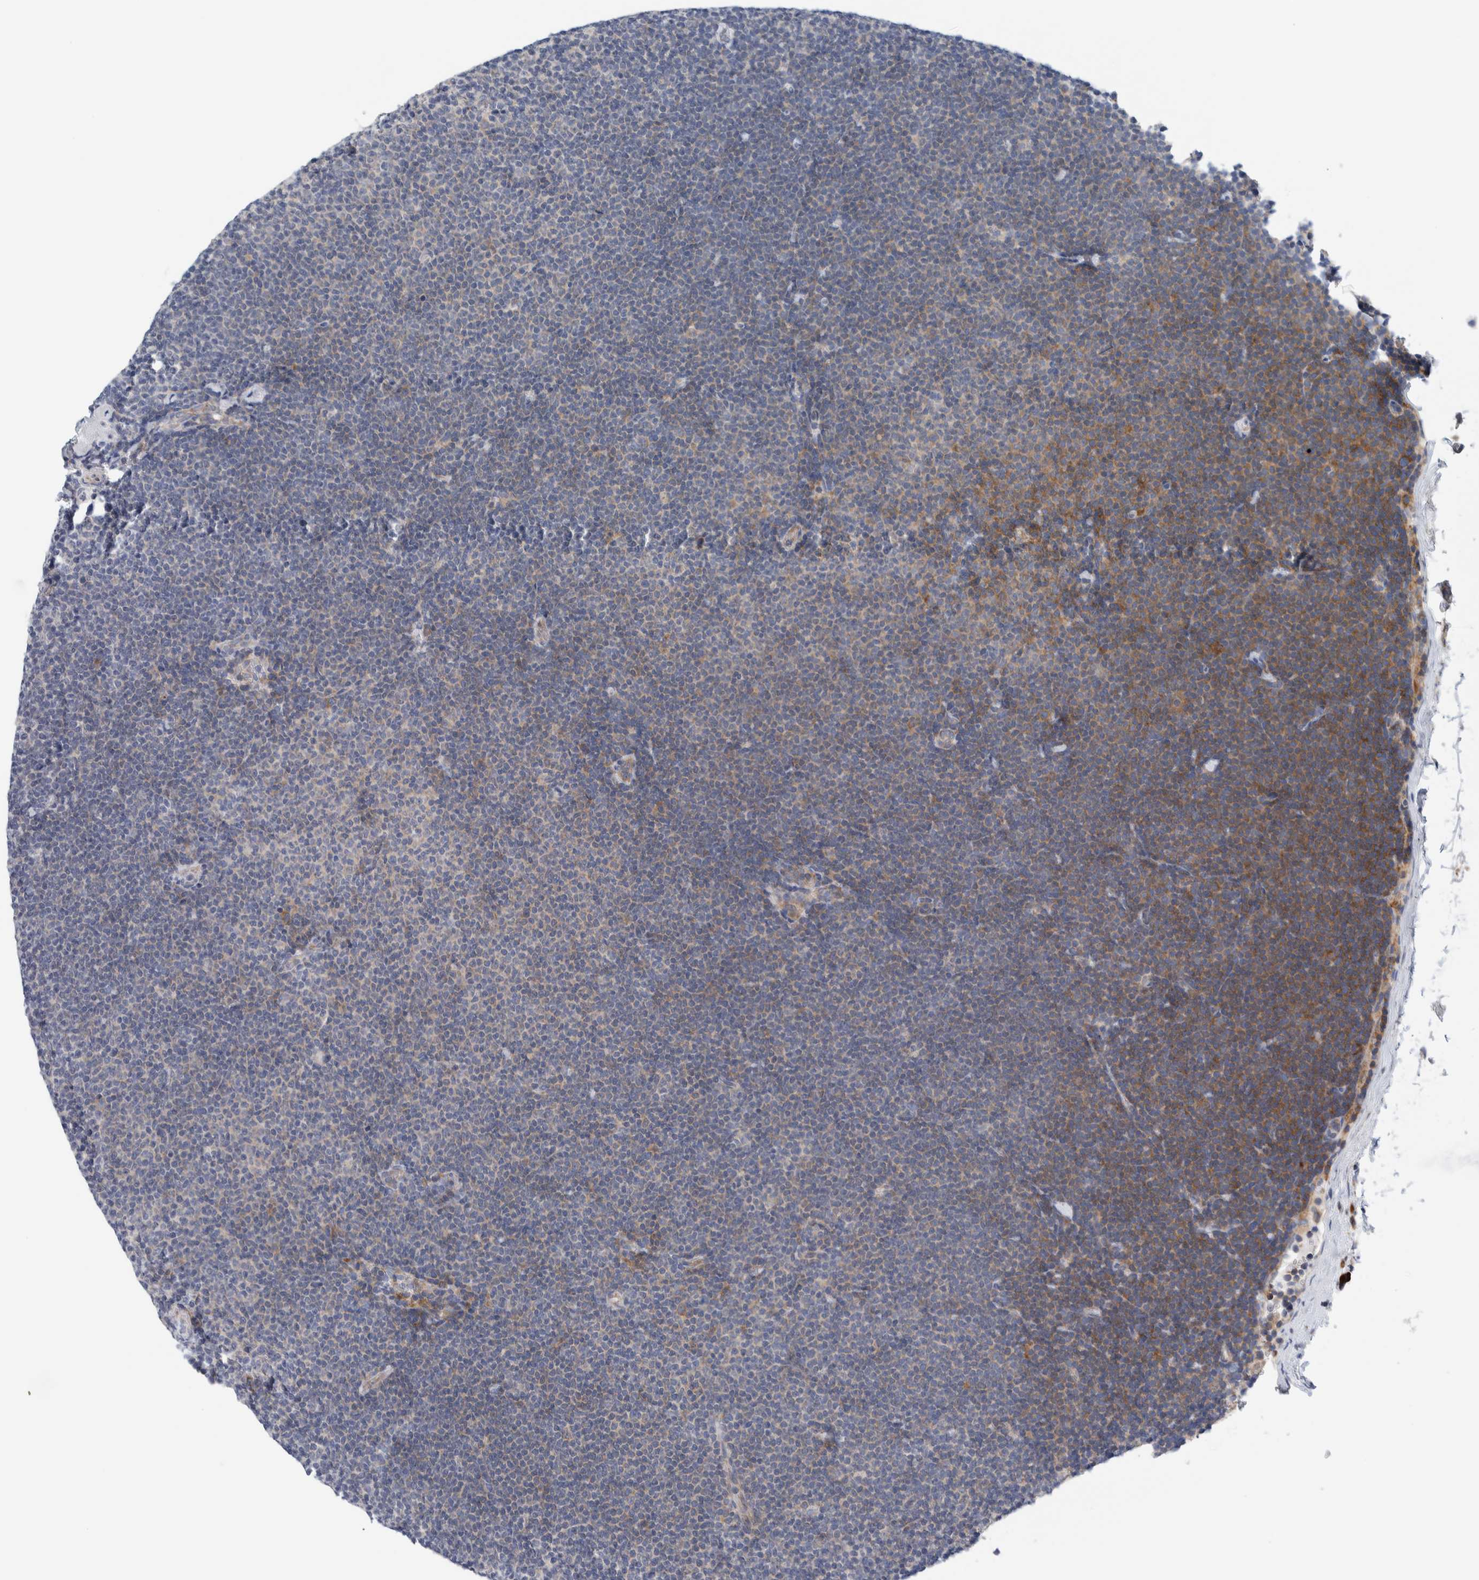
{"staining": {"intensity": "moderate", "quantity": "<25%", "location": "cytoplasmic/membranous"}, "tissue": "lymphoma", "cell_type": "Tumor cells", "image_type": "cancer", "snomed": [{"axis": "morphology", "description": "Malignant lymphoma, non-Hodgkin's type, Low grade"}, {"axis": "topography", "description": "Lymph node"}], "caption": "Lymphoma tissue demonstrates moderate cytoplasmic/membranous expression in about <25% of tumor cells, visualized by immunohistochemistry.", "gene": "RACK1", "patient": {"sex": "female", "age": 53}}